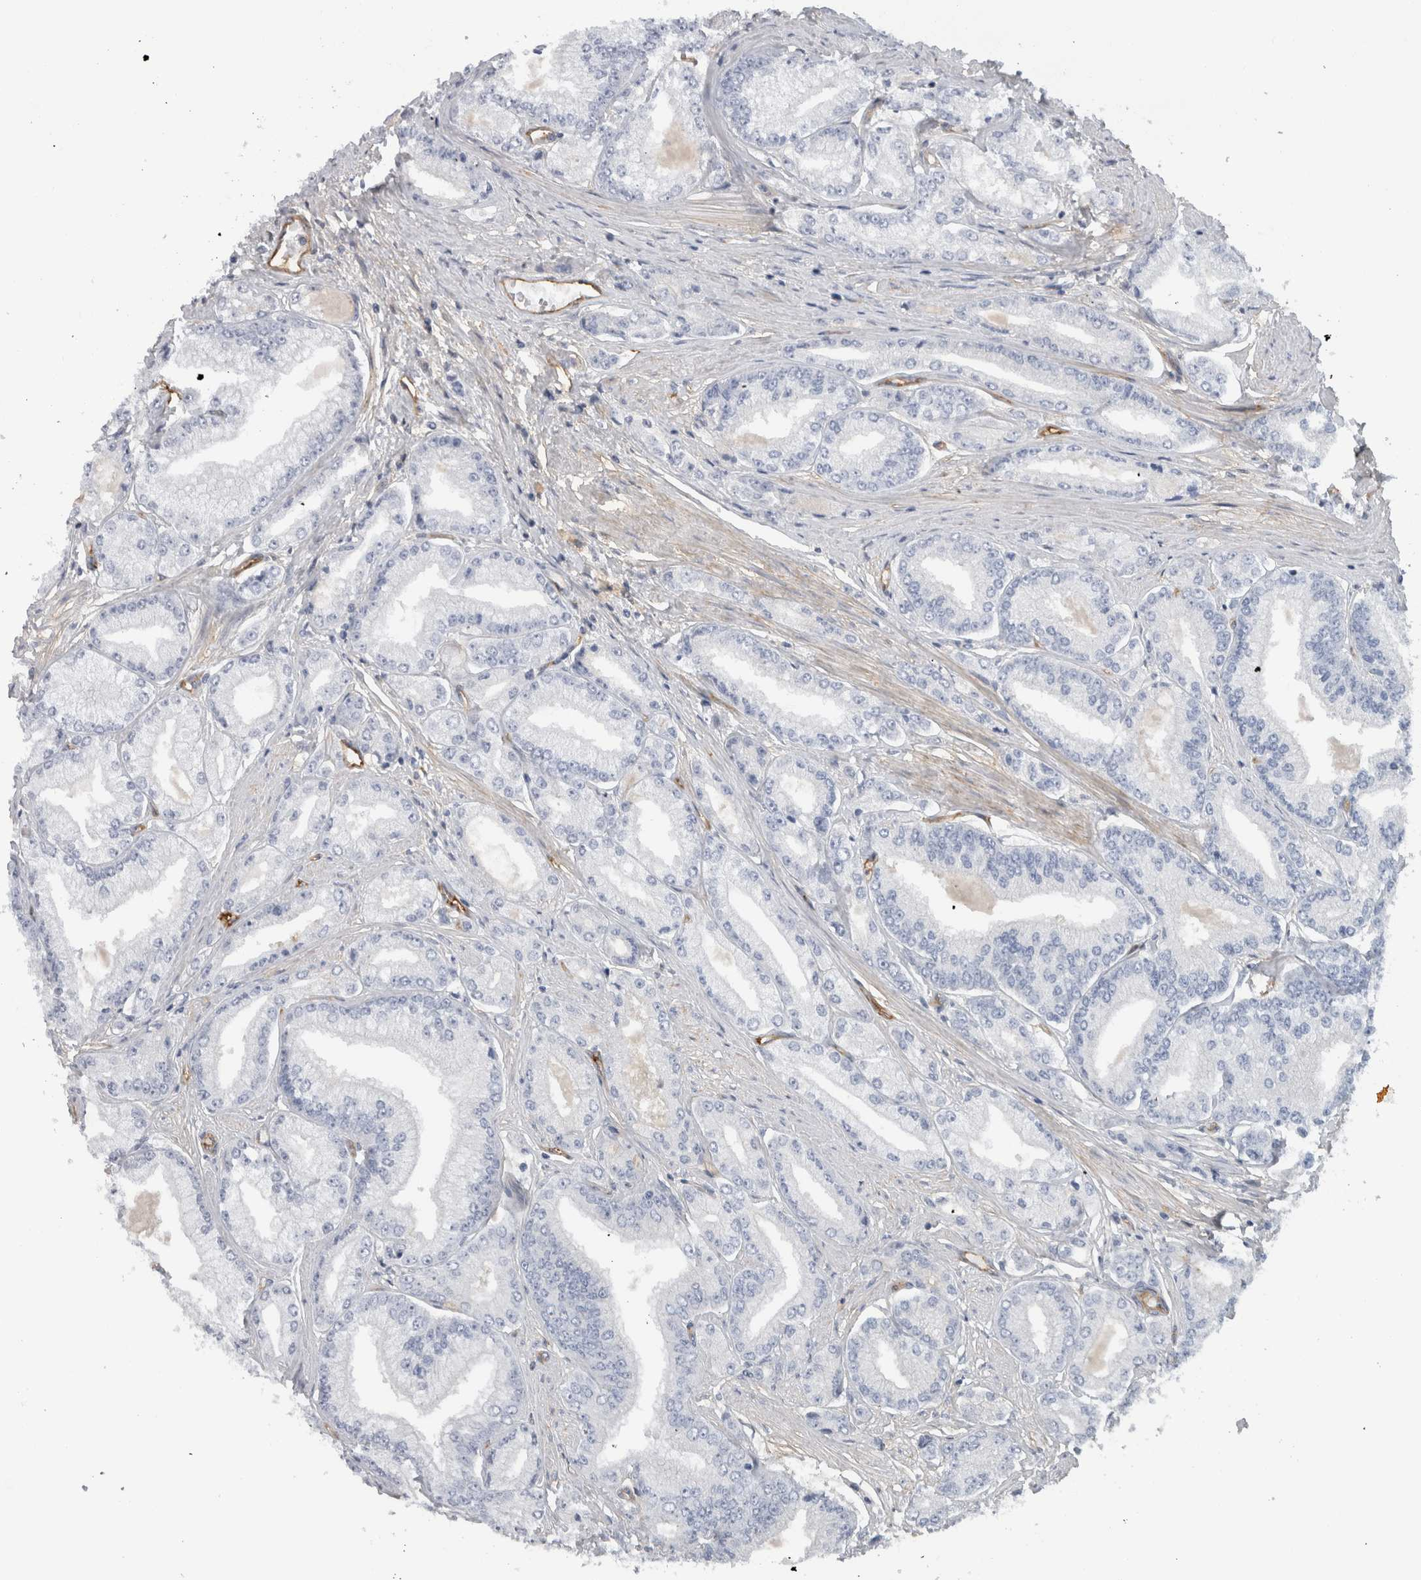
{"staining": {"intensity": "negative", "quantity": "none", "location": "none"}, "tissue": "prostate cancer", "cell_type": "Tumor cells", "image_type": "cancer", "snomed": [{"axis": "morphology", "description": "Adenocarcinoma, Low grade"}, {"axis": "topography", "description": "Prostate"}], "caption": "A high-resolution micrograph shows immunohistochemistry staining of prostate low-grade adenocarcinoma, which demonstrates no significant positivity in tumor cells. (DAB (3,3'-diaminobenzidine) immunohistochemistry (IHC) visualized using brightfield microscopy, high magnification).", "gene": "CD59", "patient": {"sex": "male", "age": 52}}